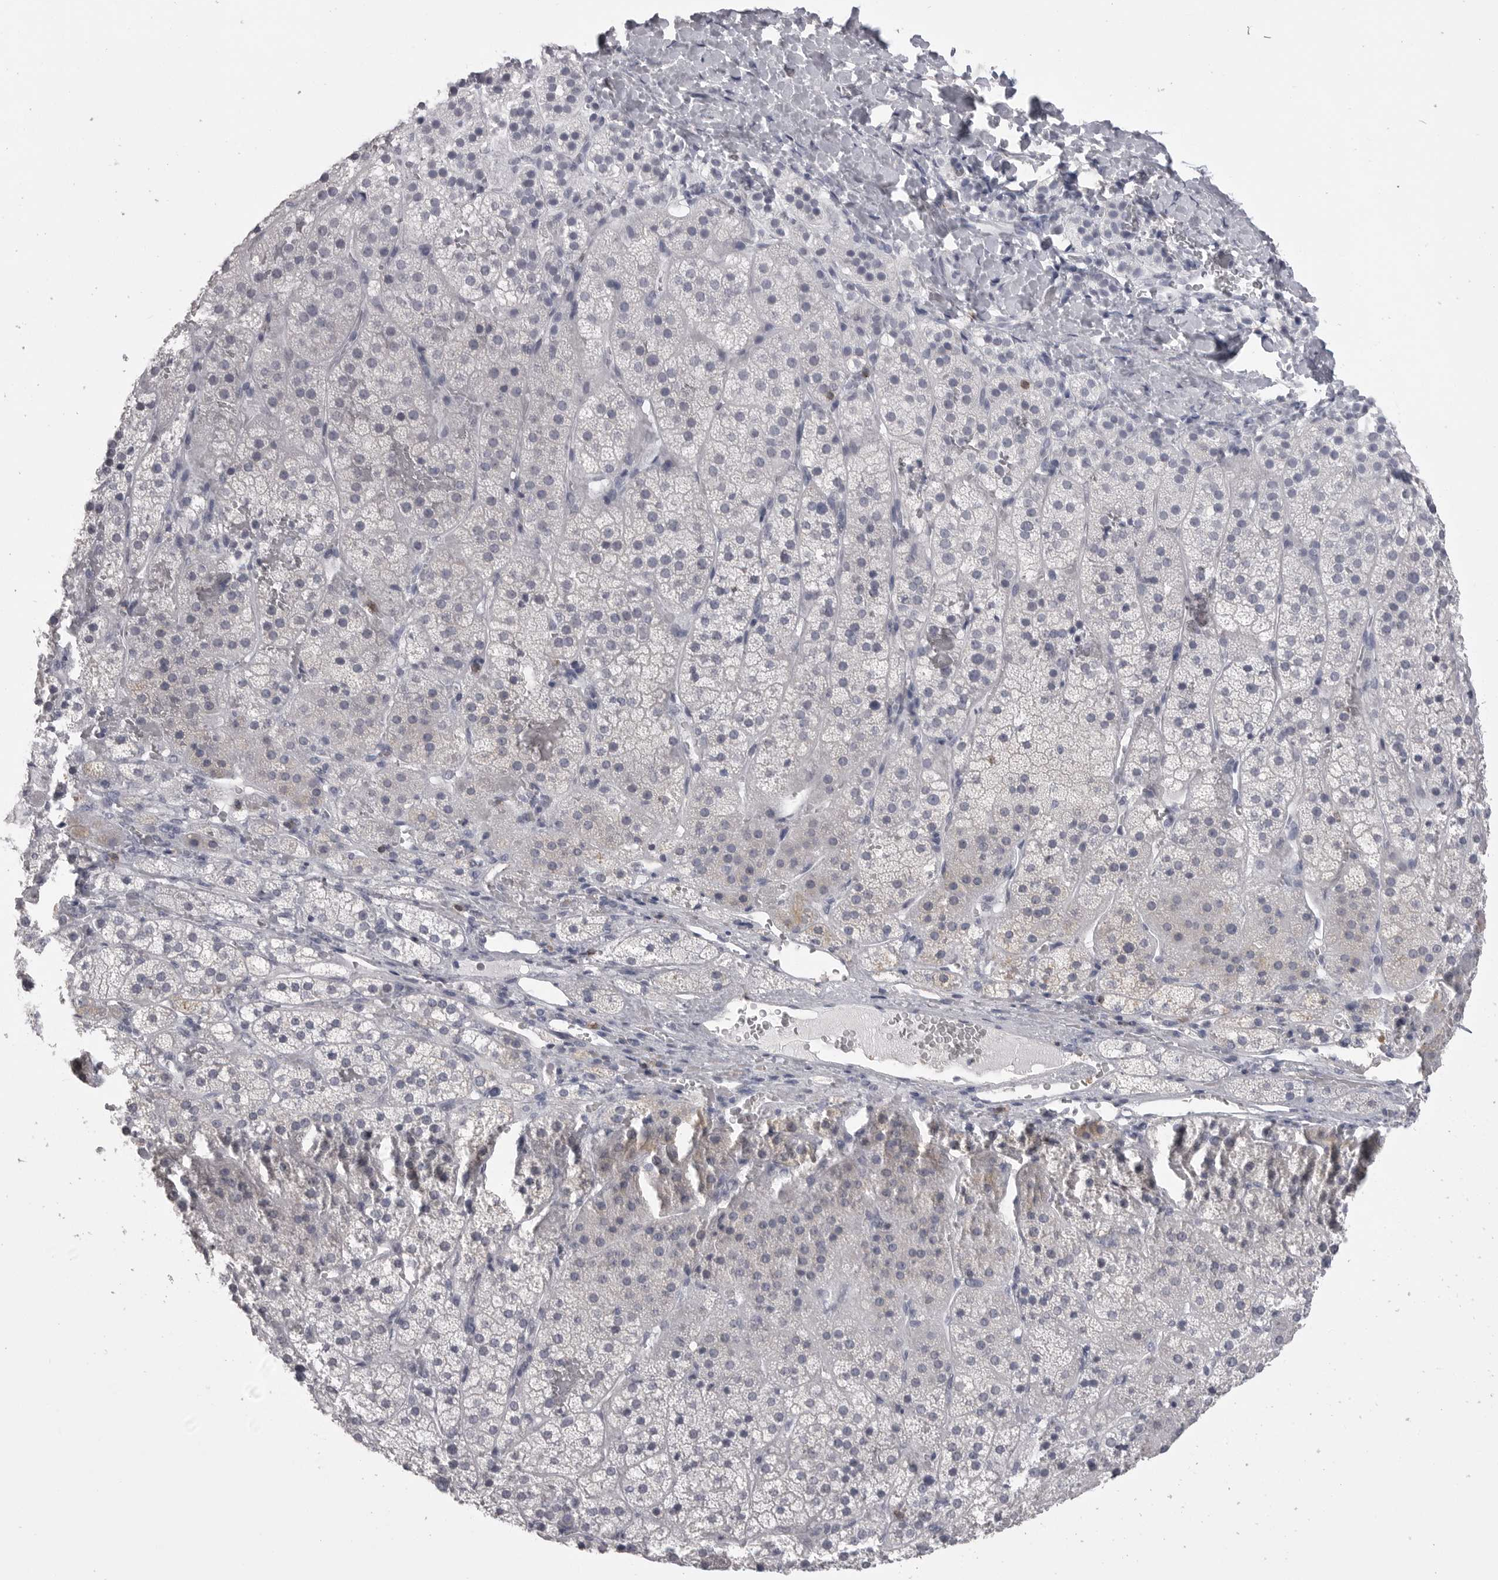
{"staining": {"intensity": "weak", "quantity": "<25%", "location": "cytoplasmic/membranous"}, "tissue": "adrenal gland", "cell_type": "Glandular cells", "image_type": "normal", "snomed": [{"axis": "morphology", "description": "Normal tissue, NOS"}, {"axis": "topography", "description": "Adrenal gland"}], "caption": "Immunohistochemistry photomicrograph of normal adrenal gland: adrenal gland stained with DAB (3,3'-diaminobenzidine) displays no significant protein staining in glandular cells.", "gene": "ITGAL", "patient": {"sex": "female", "age": 44}}